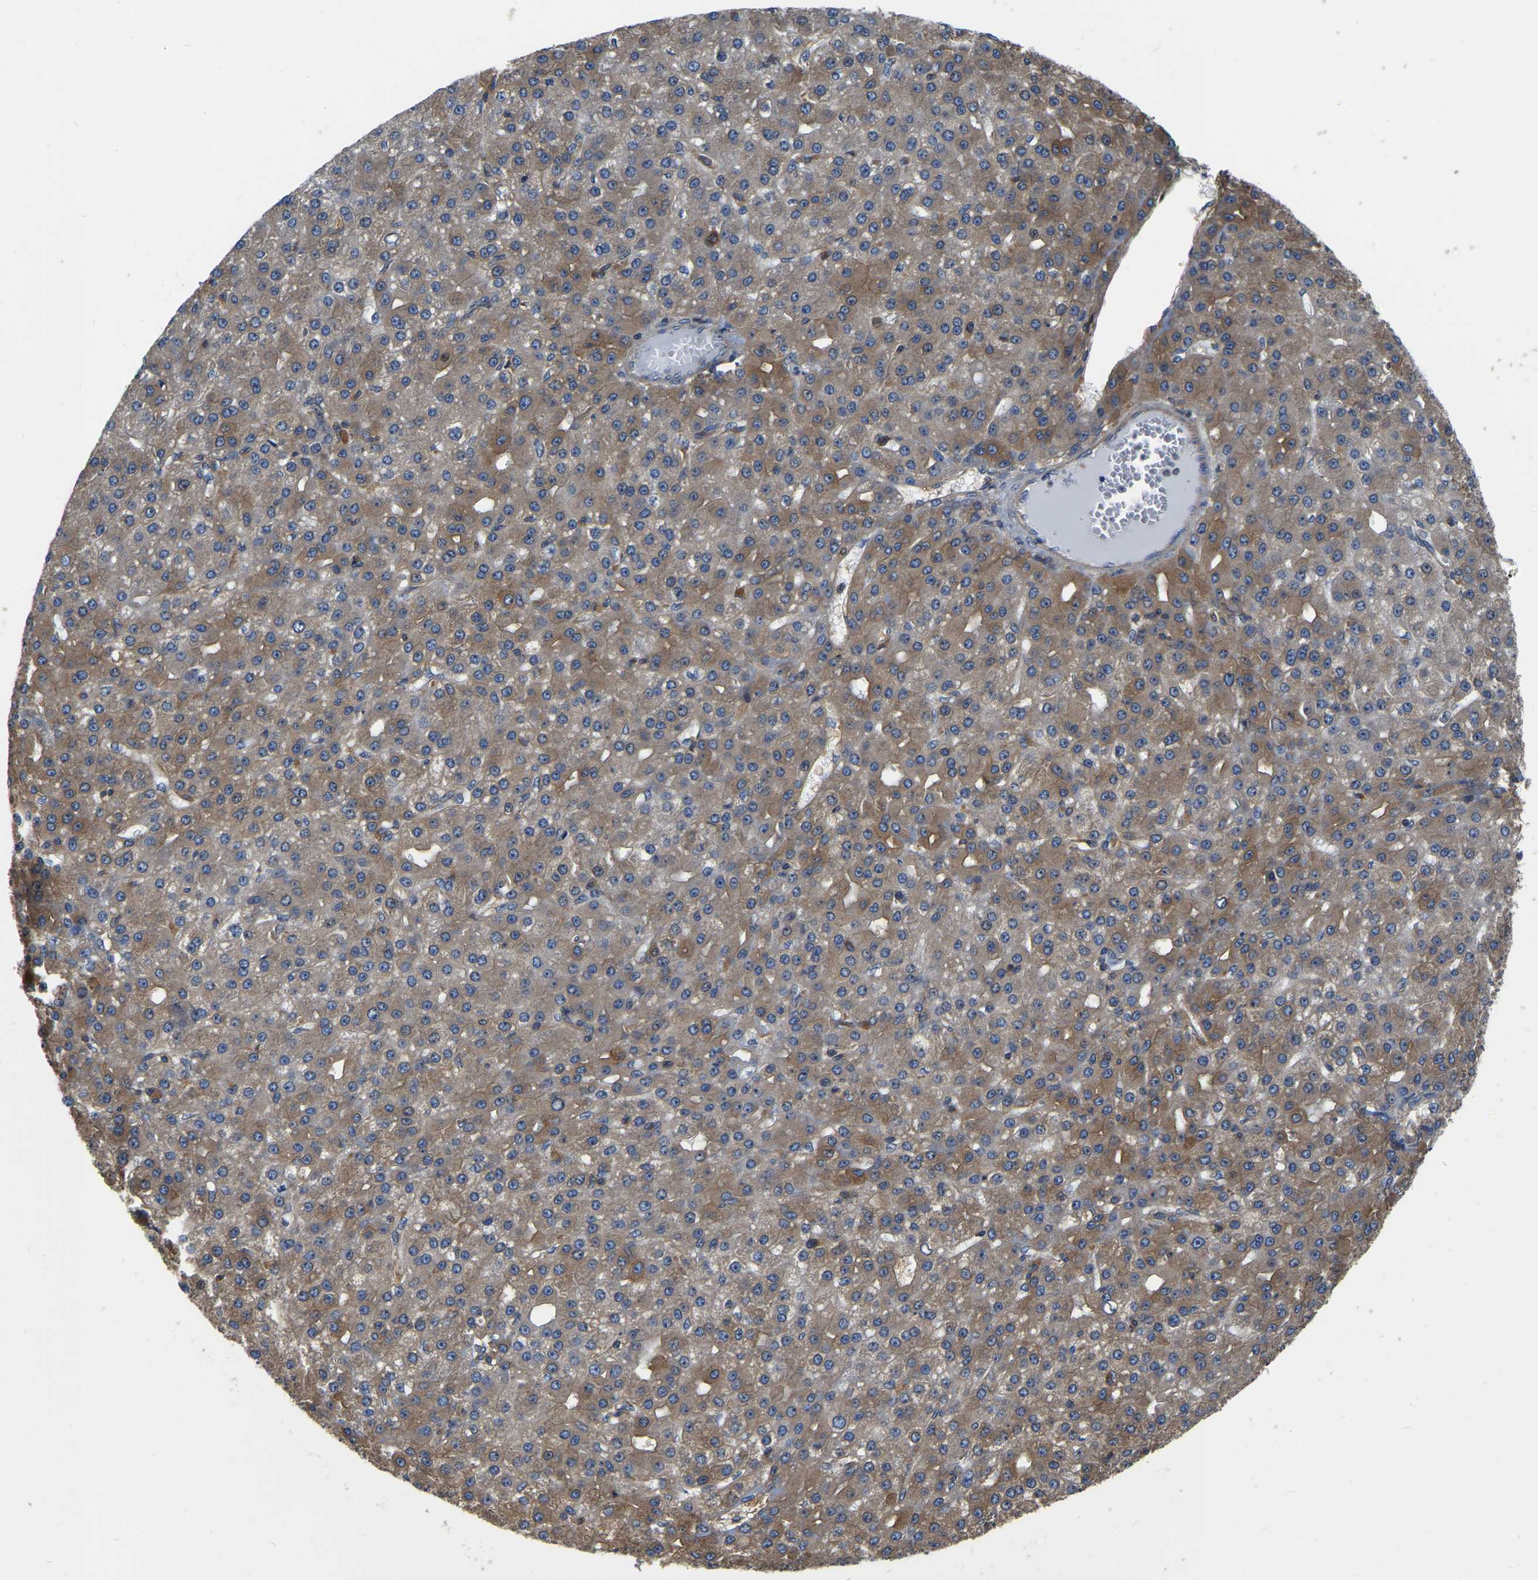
{"staining": {"intensity": "moderate", "quantity": ">75%", "location": "cytoplasmic/membranous"}, "tissue": "liver cancer", "cell_type": "Tumor cells", "image_type": "cancer", "snomed": [{"axis": "morphology", "description": "Carcinoma, Hepatocellular, NOS"}, {"axis": "topography", "description": "Liver"}], "caption": "Human liver cancer (hepatocellular carcinoma) stained for a protein (brown) displays moderate cytoplasmic/membranous positive positivity in about >75% of tumor cells.", "gene": "GARS1", "patient": {"sex": "male", "age": 67}}